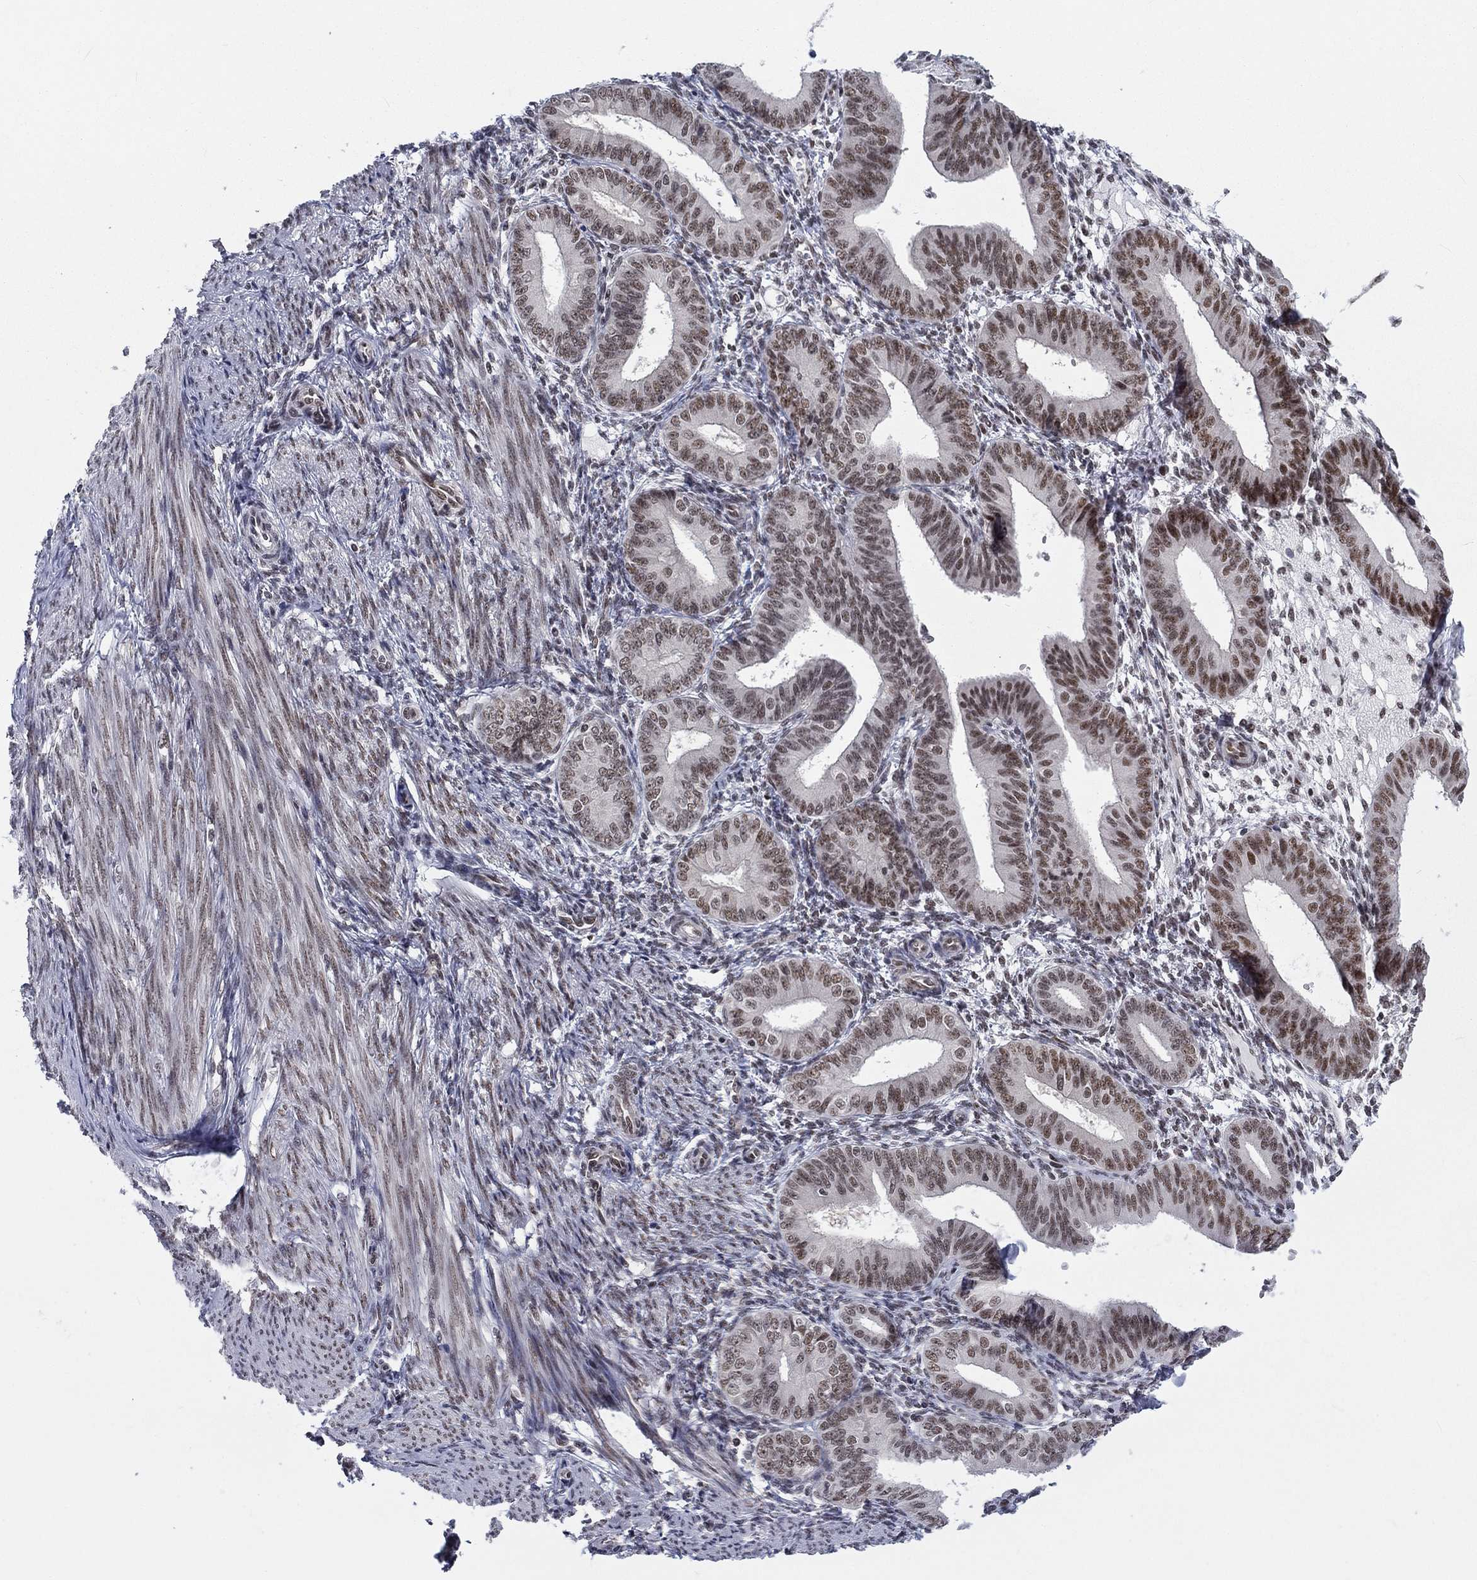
{"staining": {"intensity": "moderate", "quantity": "25%-75%", "location": "nuclear"}, "tissue": "endometrium", "cell_type": "Cells in endometrial stroma", "image_type": "normal", "snomed": [{"axis": "morphology", "description": "Normal tissue, NOS"}, {"axis": "topography", "description": "Endometrium"}], "caption": "Moderate nuclear protein positivity is appreciated in about 25%-75% of cells in endometrial stroma in endometrium.", "gene": "FYTTD1", "patient": {"sex": "female", "age": 39}}